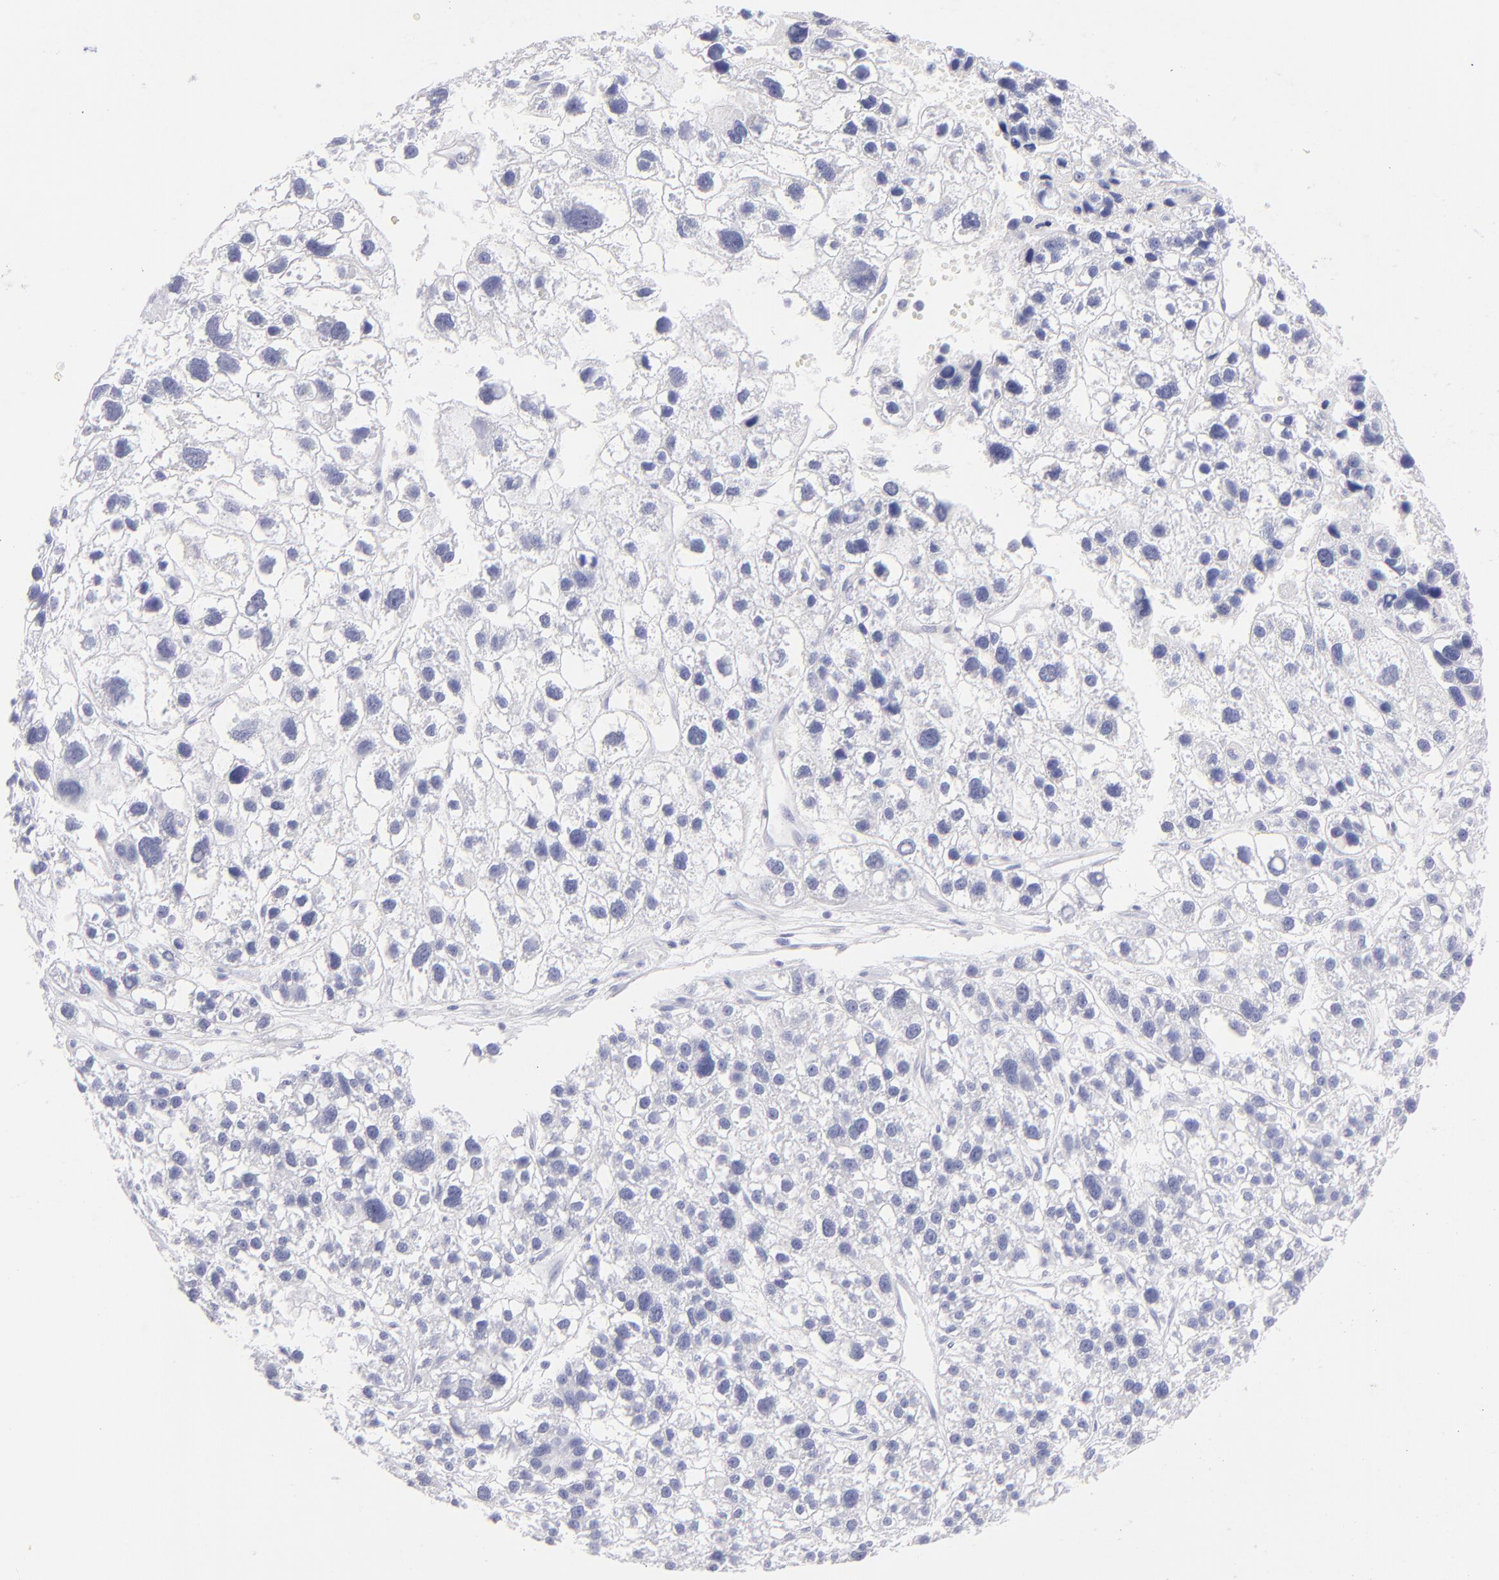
{"staining": {"intensity": "negative", "quantity": "none", "location": "none"}, "tissue": "liver cancer", "cell_type": "Tumor cells", "image_type": "cancer", "snomed": [{"axis": "morphology", "description": "Carcinoma, Hepatocellular, NOS"}, {"axis": "topography", "description": "Liver"}], "caption": "Tumor cells show no significant positivity in liver hepatocellular carcinoma.", "gene": "PRPH", "patient": {"sex": "female", "age": 85}}